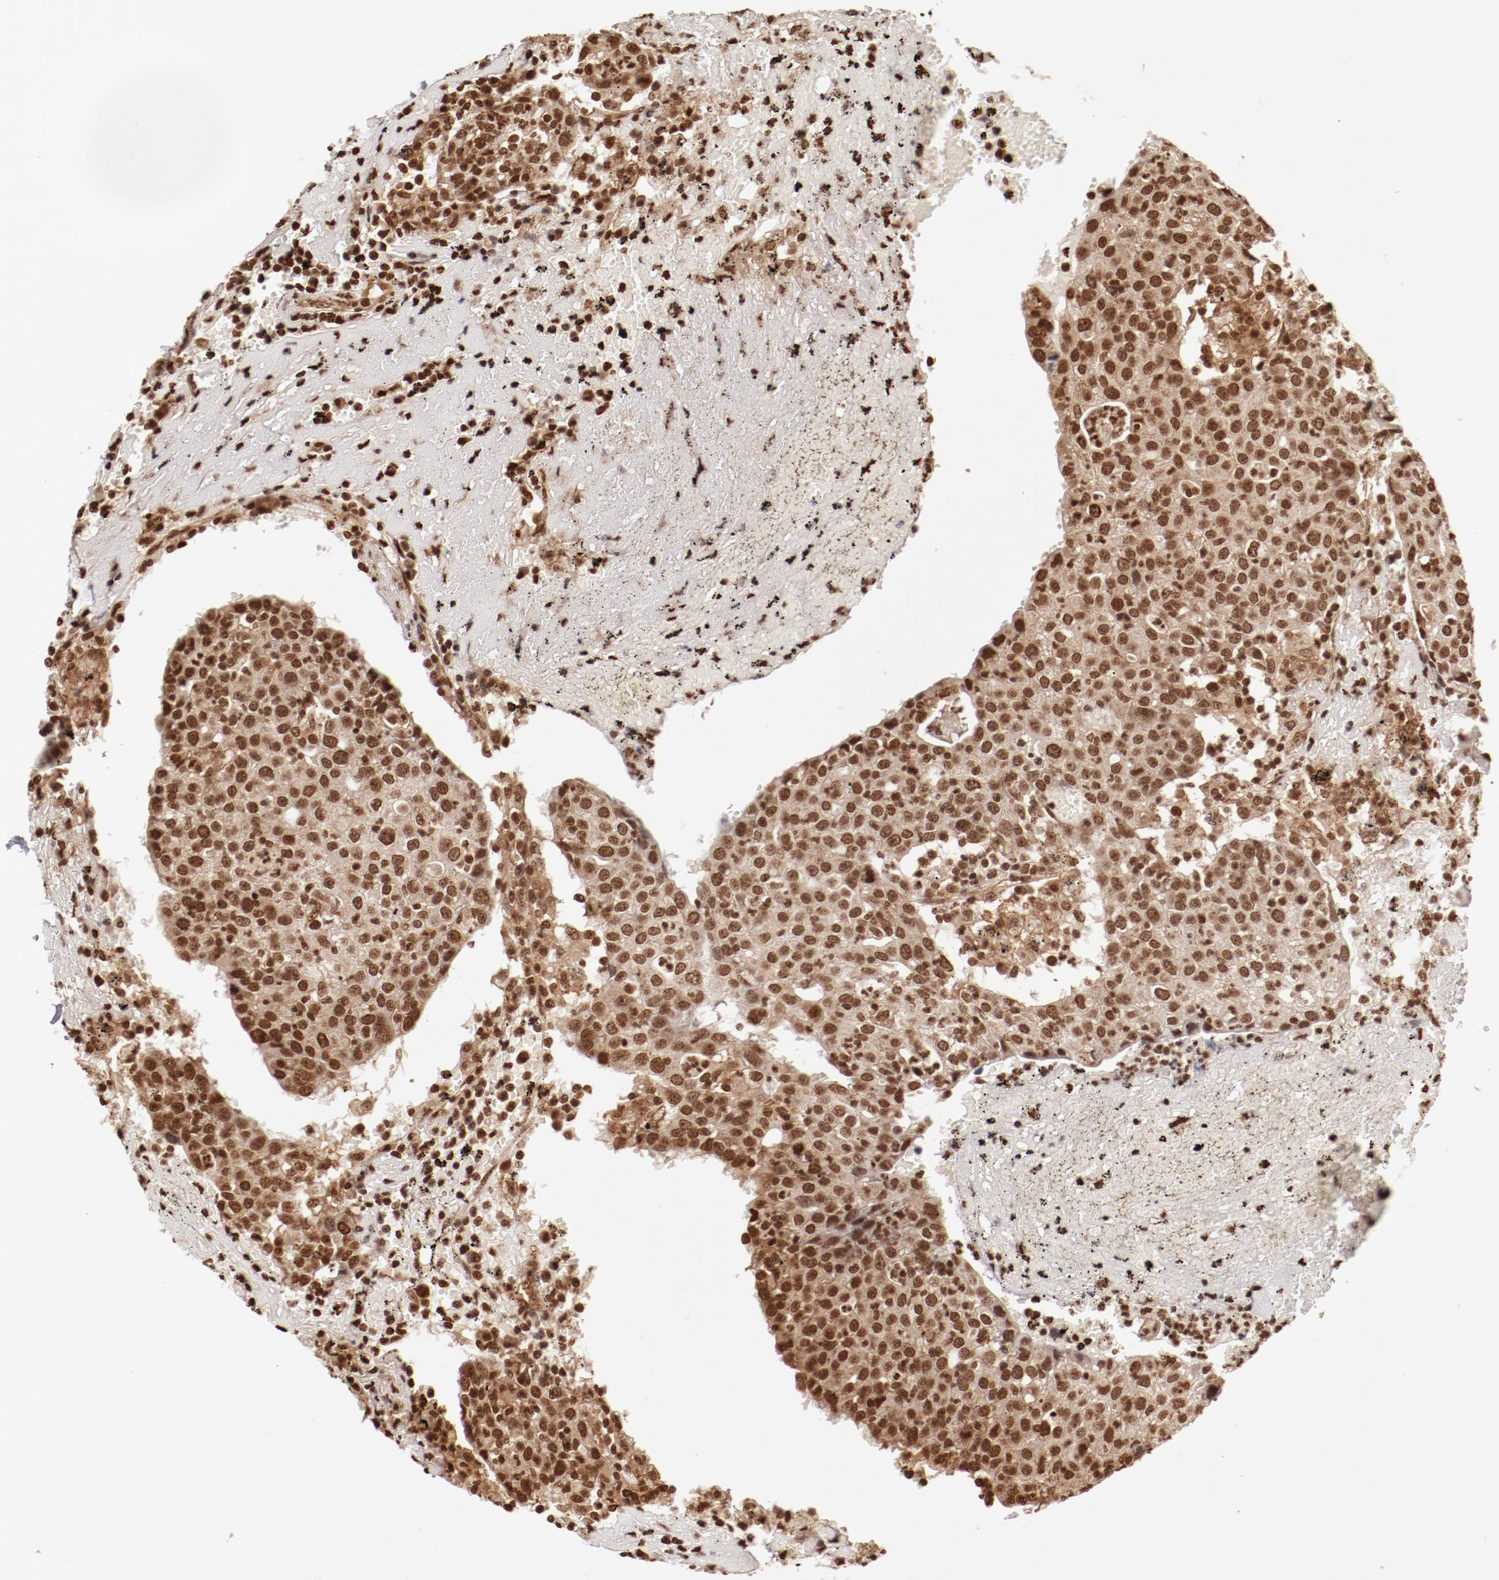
{"staining": {"intensity": "moderate", "quantity": ">75%", "location": "nuclear"}, "tissue": "head and neck cancer", "cell_type": "Tumor cells", "image_type": "cancer", "snomed": [{"axis": "morphology", "description": "Adenocarcinoma, NOS"}, {"axis": "topography", "description": "Salivary gland"}, {"axis": "topography", "description": "Head-Neck"}], "caption": "Immunohistochemical staining of human head and neck cancer (adenocarcinoma) exhibits medium levels of moderate nuclear protein expression in approximately >75% of tumor cells.", "gene": "ABL2", "patient": {"sex": "female", "age": 65}}